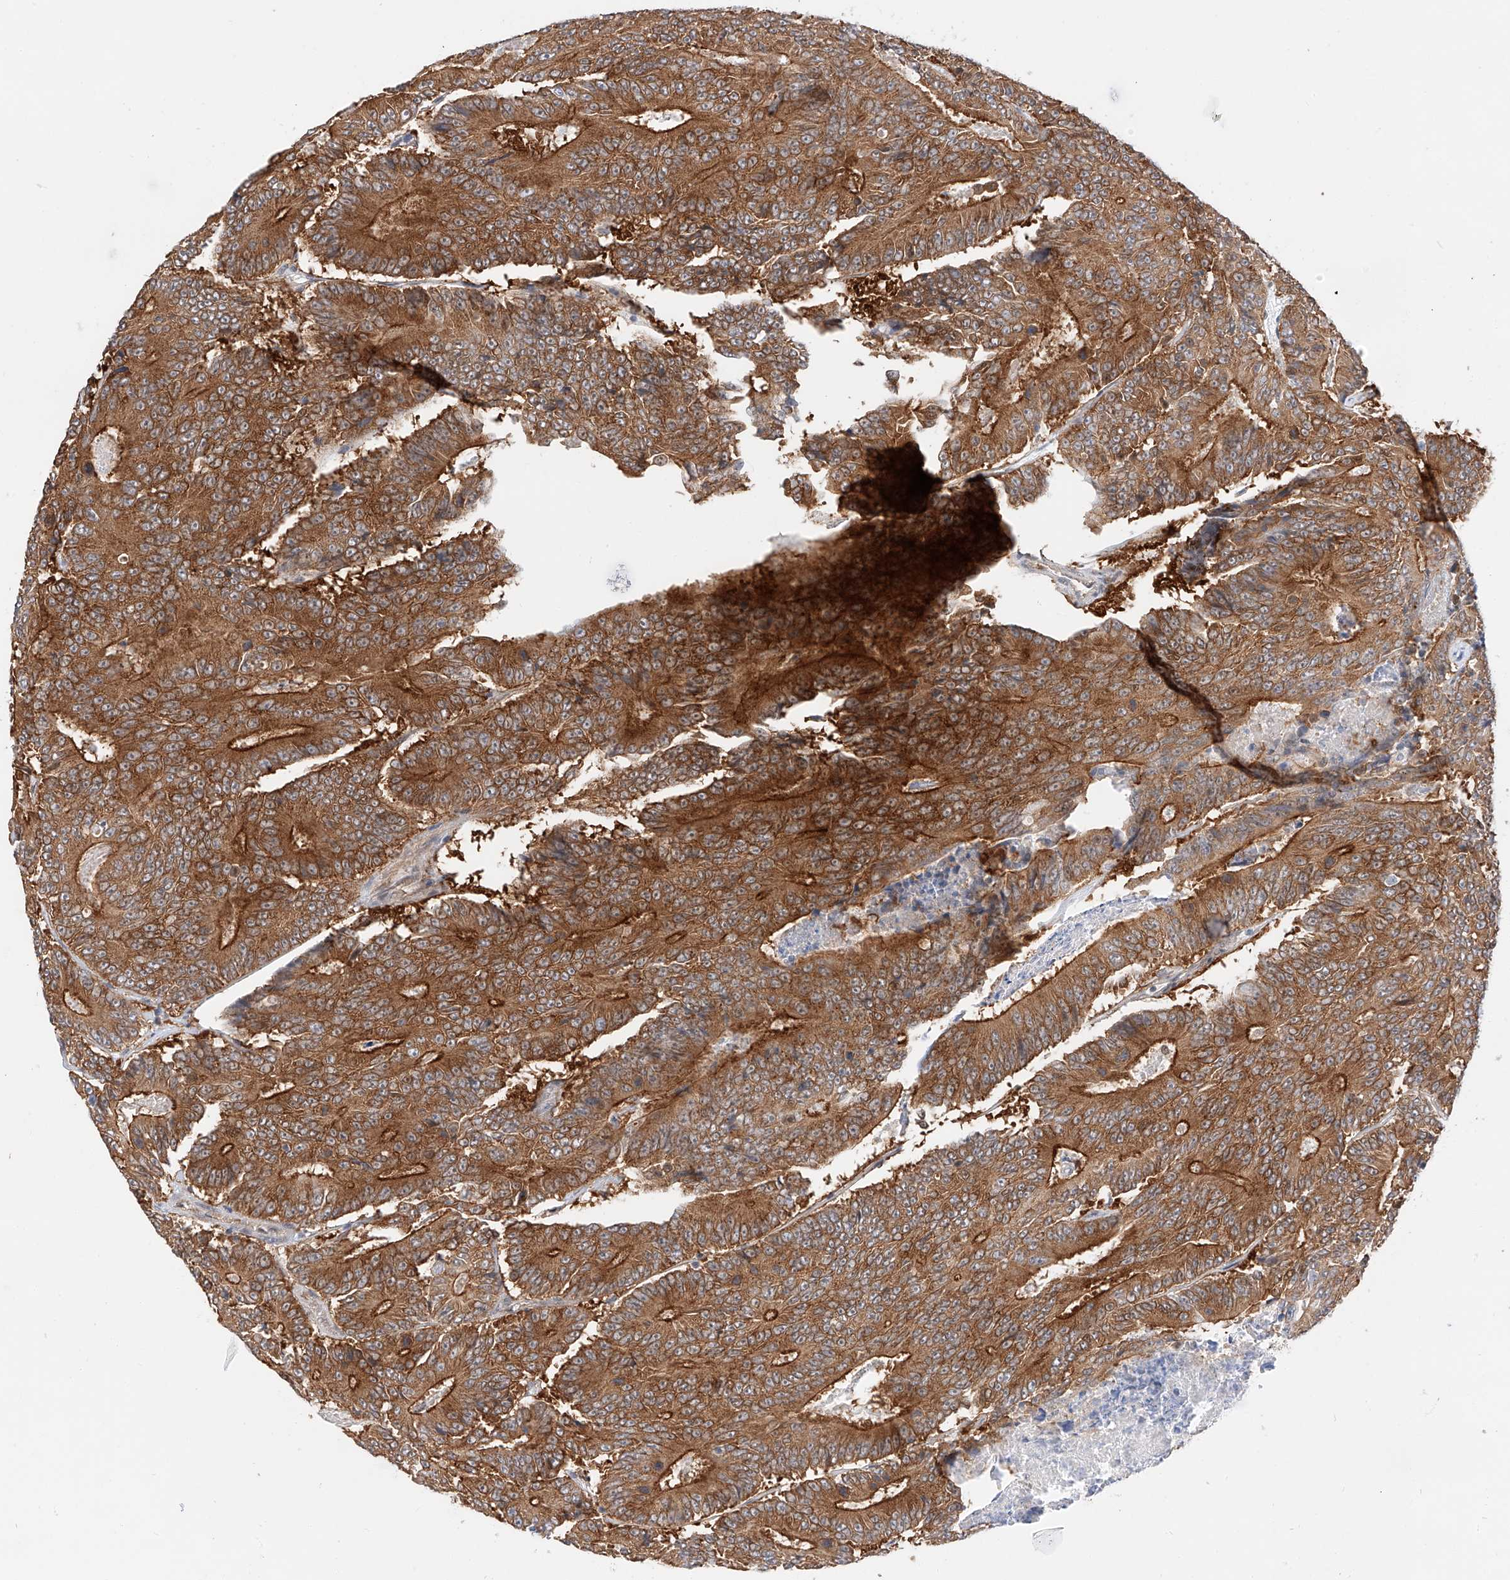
{"staining": {"intensity": "strong", "quantity": ">75%", "location": "cytoplasmic/membranous"}, "tissue": "colorectal cancer", "cell_type": "Tumor cells", "image_type": "cancer", "snomed": [{"axis": "morphology", "description": "Adenocarcinoma, NOS"}, {"axis": "topography", "description": "Colon"}], "caption": "Colorectal cancer (adenocarcinoma) stained with immunohistochemistry (IHC) reveals strong cytoplasmic/membranous expression in approximately >75% of tumor cells. The protein is stained brown, and the nuclei are stained in blue (DAB (3,3'-diaminobenzidine) IHC with brightfield microscopy, high magnification).", "gene": "CARMIL1", "patient": {"sex": "male", "age": 83}}